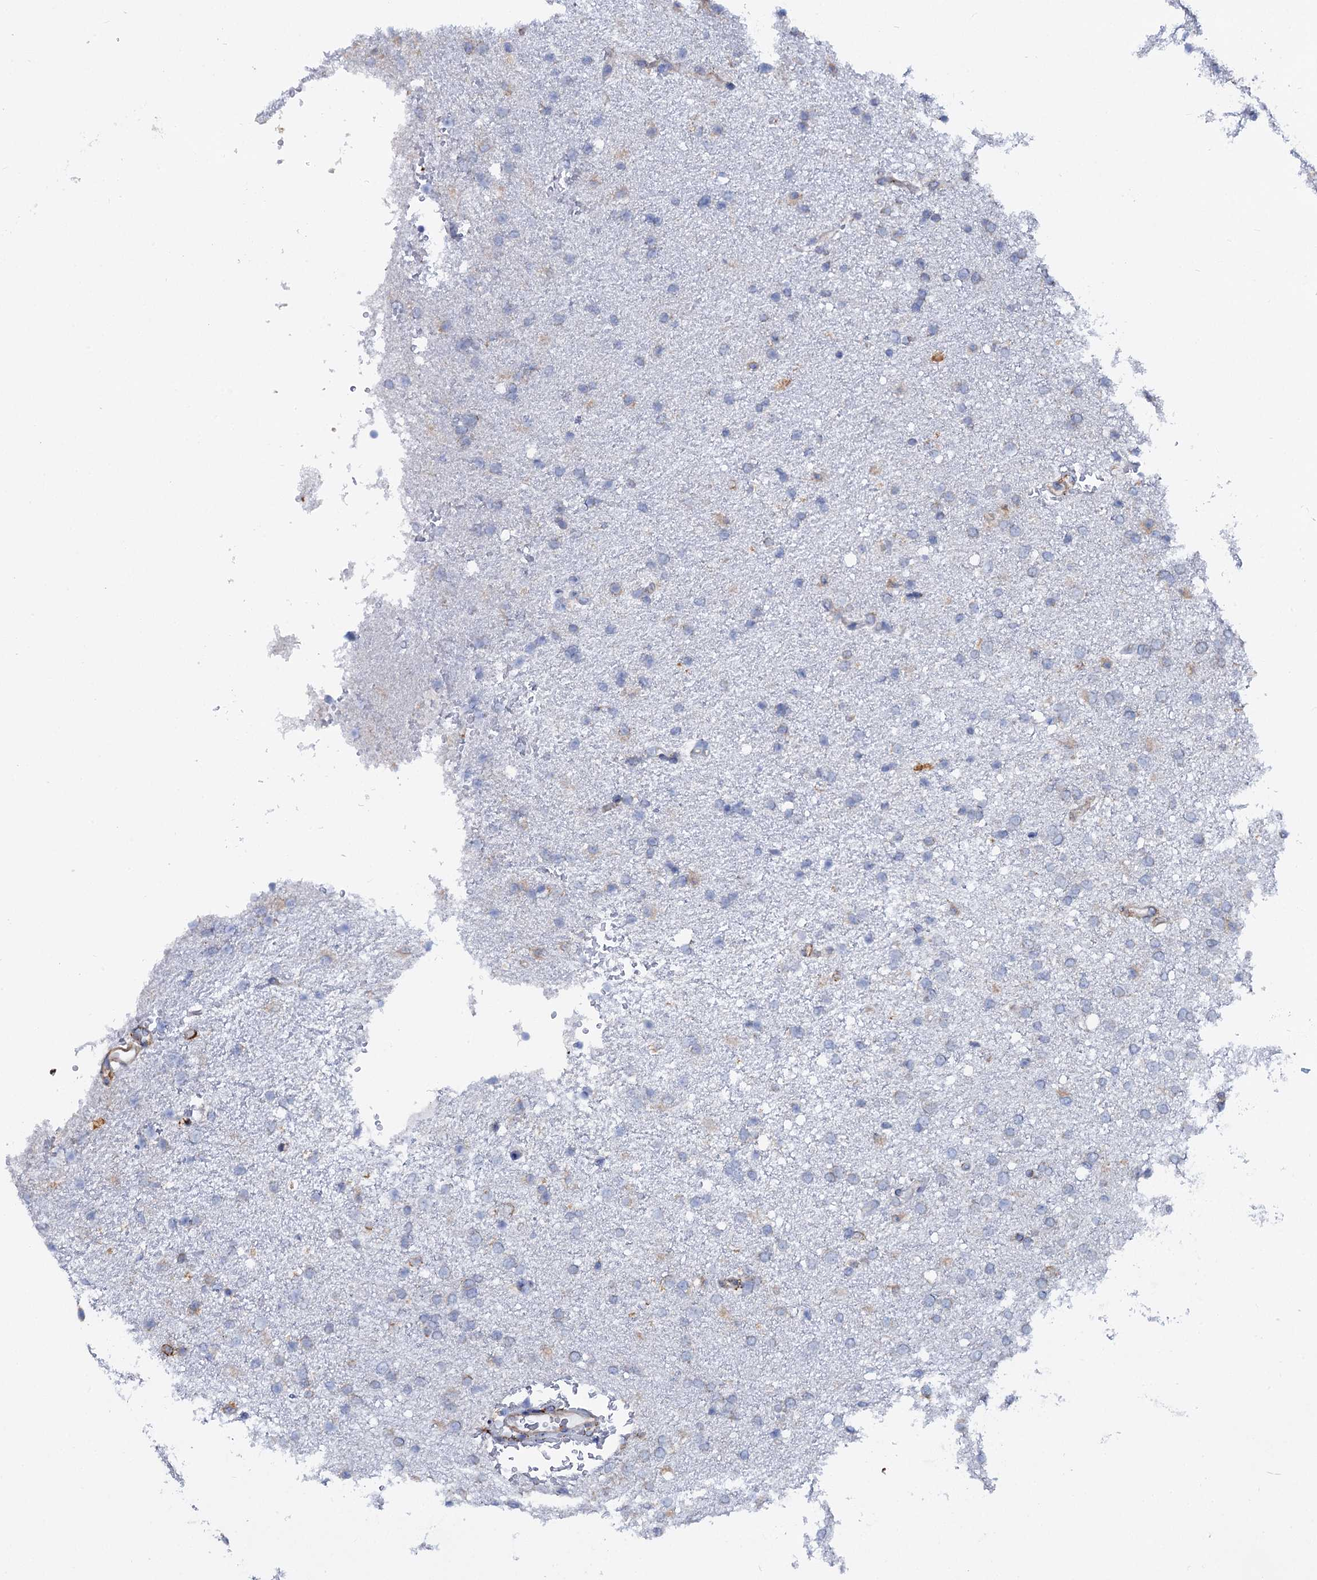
{"staining": {"intensity": "weak", "quantity": "<25%", "location": "cytoplasmic/membranous"}, "tissue": "glioma", "cell_type": "Tumor cells", "image_type": "cancer", "snomed": [{"axis": "morphology", "description": "Glioma, malignant, High grade"}, {"axis": "topography", "description": "Brain"}], "caption": "Immunohistochemistry image of human glioma stained for a protein (brown), which demonstrates no staining in tumor cells.", "gene": "SHE", "patient": {"sex": "male", "age": 72}}